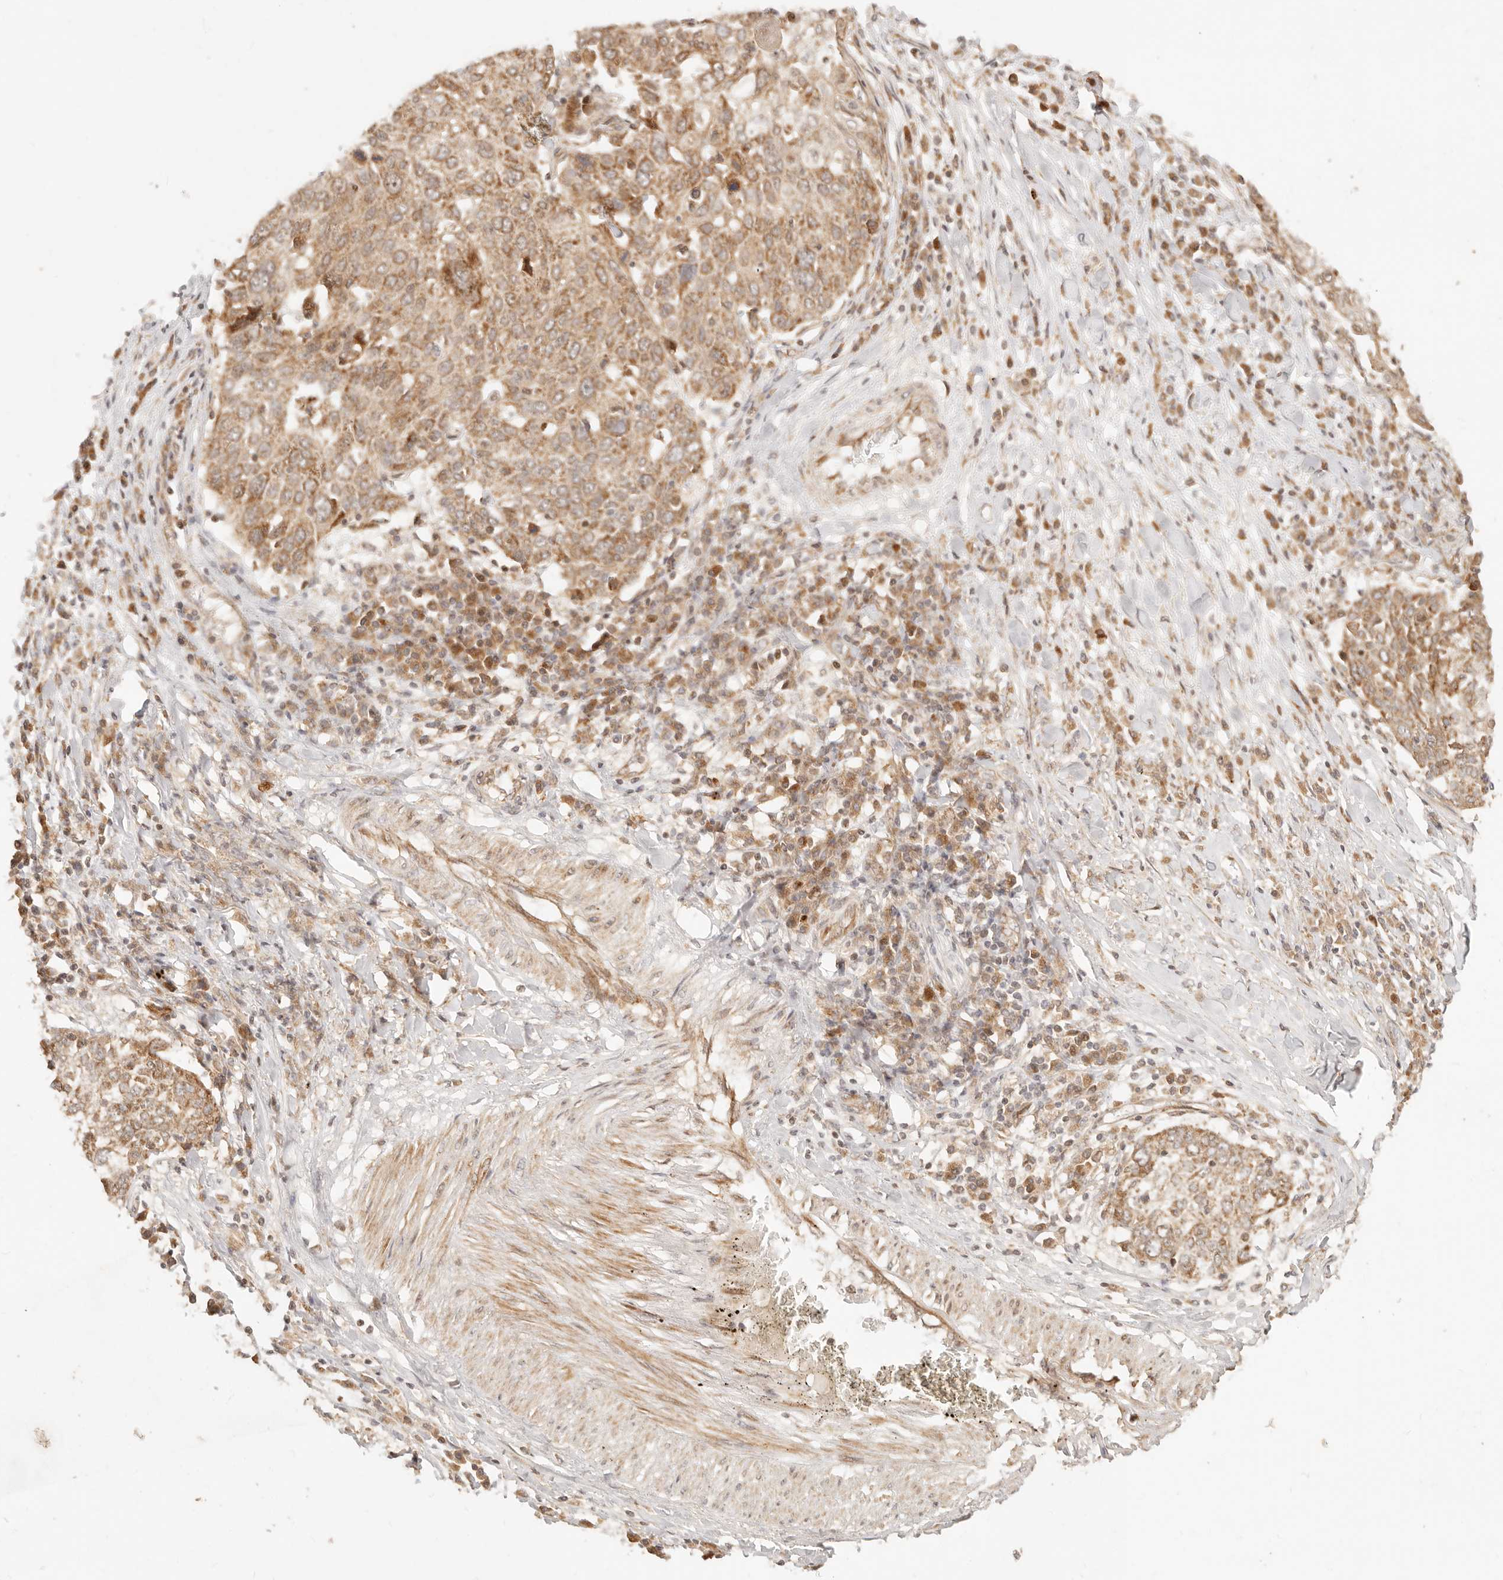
{"staining": {"intensity": "moderate", "quantity": ">75%", "location": "cytoplasmic/membranous"}, "tissue": "lung cancer", "cell_type": "Tumor cells", "image_type": "cancer", "snomed": [{"axis": "morphology", "description": "Squamous cell carcinoma, NOS"}, {"axis": "topography", "description": "Lung"}], "caption": "Brown immunohistochemical staining in lung cancer (squamous cell carcinoma) demonstrates moderate cytoplasmic/membranous expression in about >75% of tumor cells.", "gene": "TIMM17A", "patient": {"sex": "male", "age": 65}}